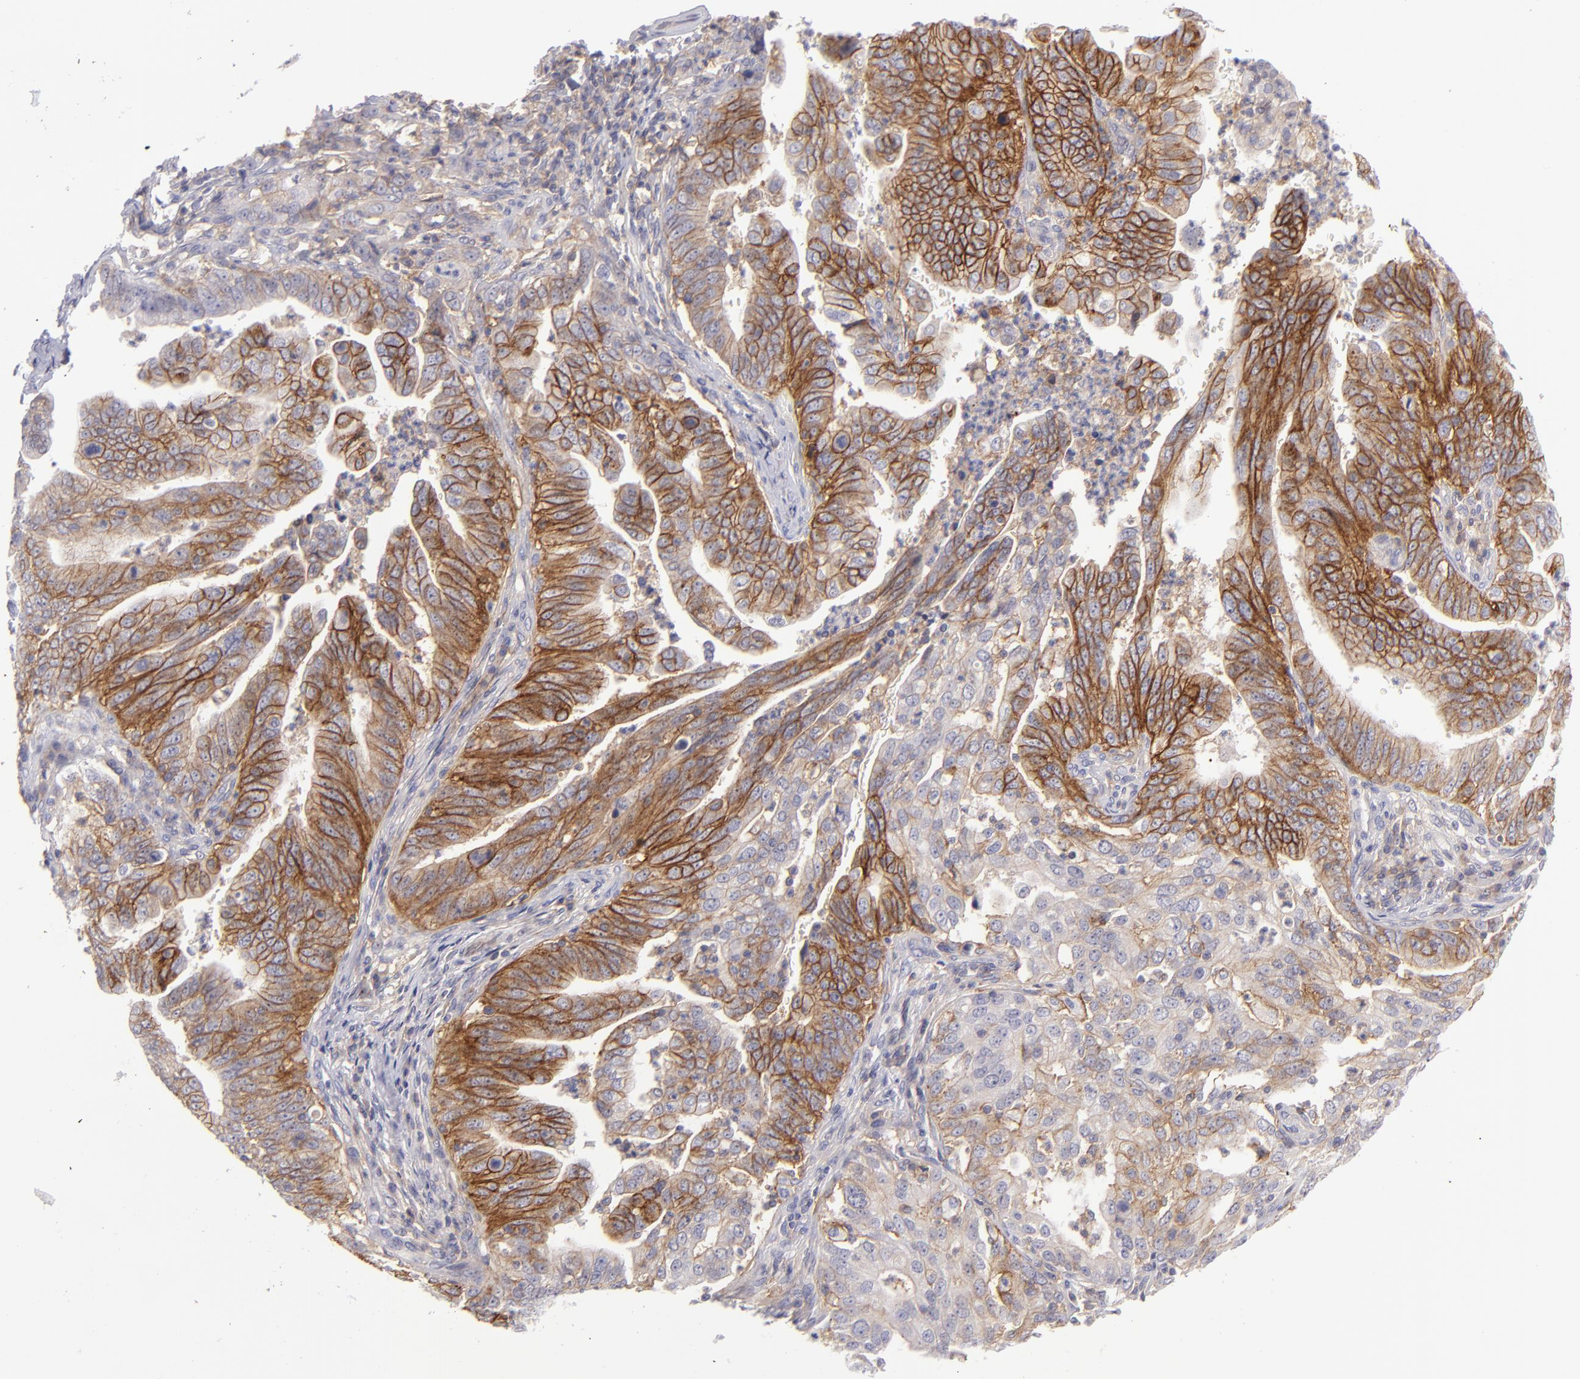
{"staining": {"intensity": "moderate", "quantity": ">75%", "location": "cytoplasmic/membranous"}, "tissue": "stomach cancer", "cell_type": "Tumor cells", "image_type": "cancer", "snomed": [{"axis": "morphology", "description": "Adenocarcinoma, NOS"}, {"axis": "topography", "description": "Stomach, upper"}], "caption": "Moderate cytoplasmic/membranous expression is seen in approximately >75% of tumor cells in stomach cancer (adenocarcinoma).", "gene": "BSG", "patient": {"sex": "female", "age": 50}}